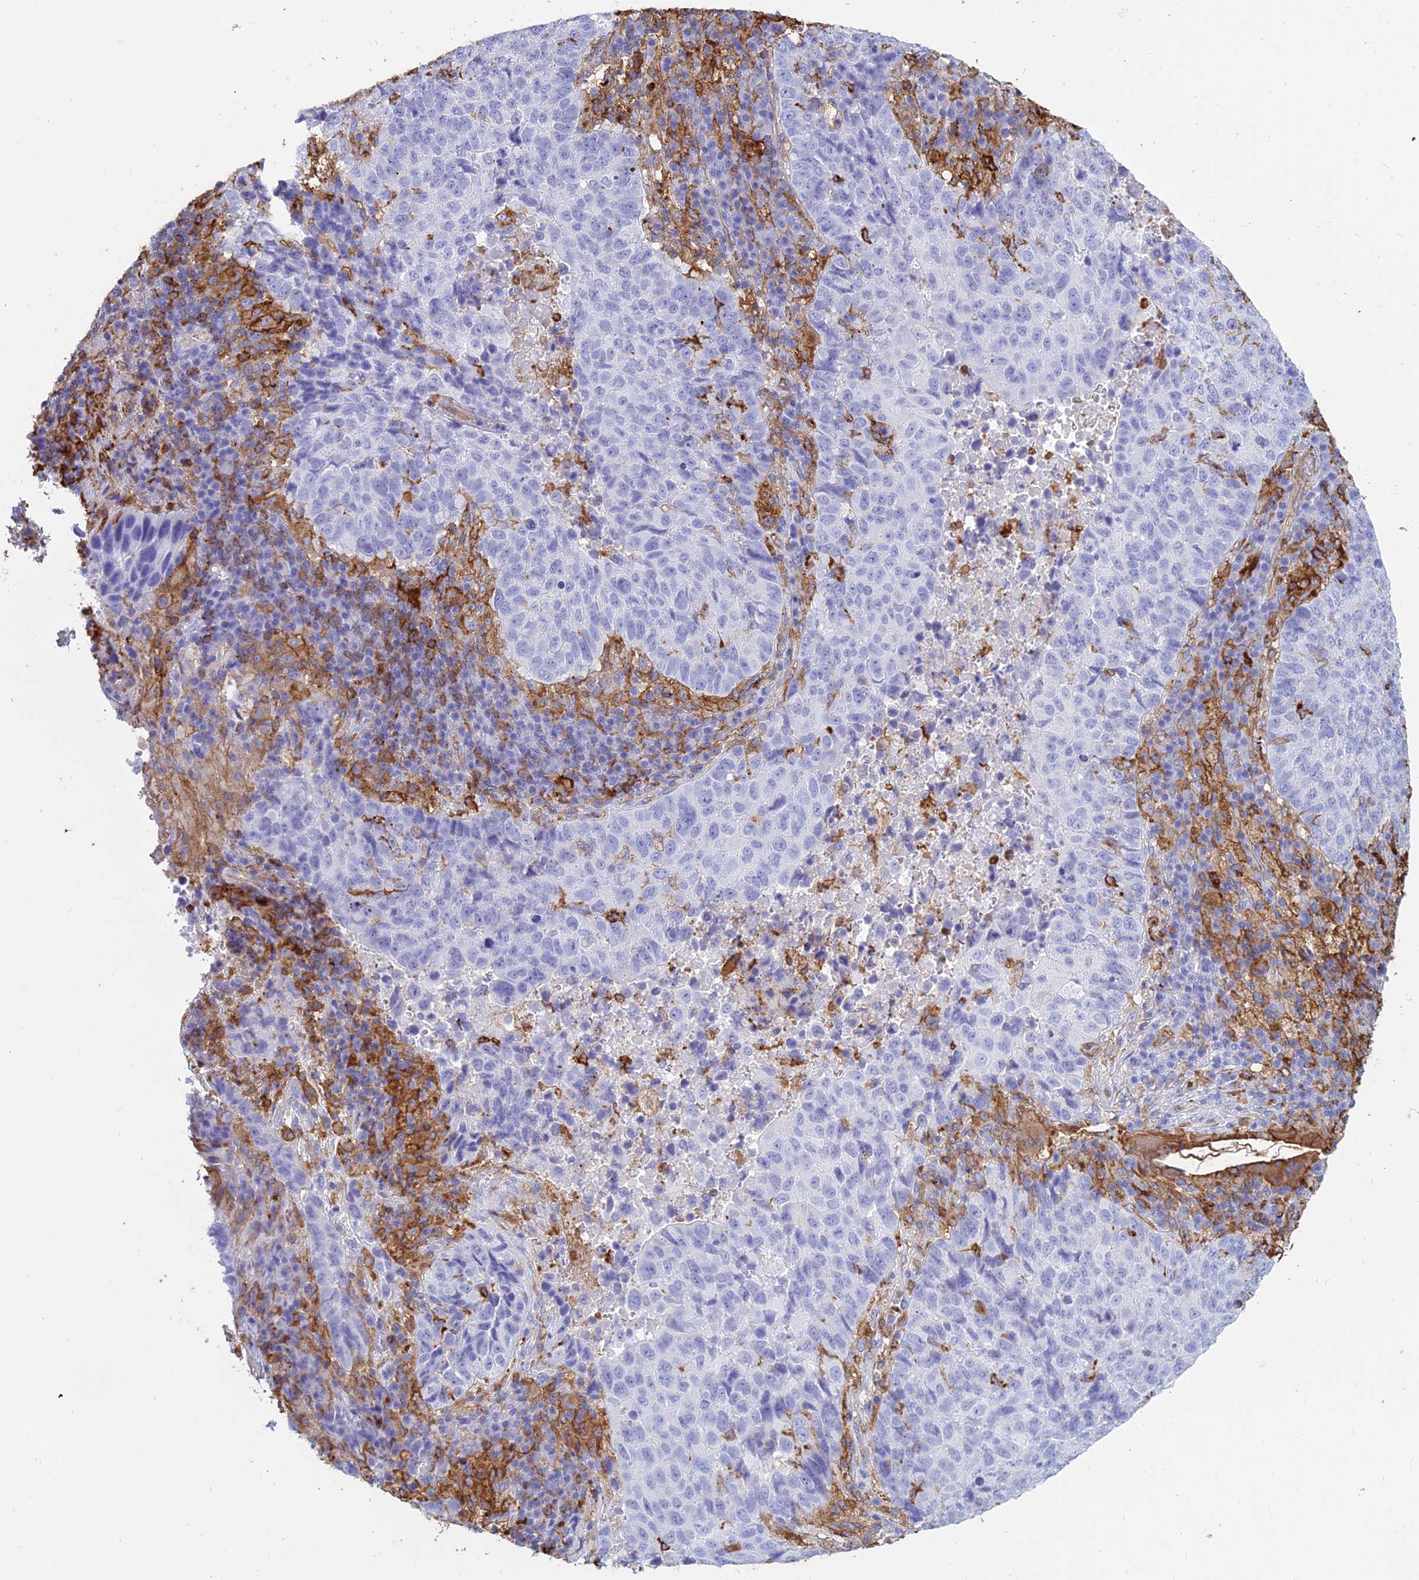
{"staining": {"intensity": "negative", "quantity": "none", "location": "none"}, "tissue": "lung cancer", "cell_type": "Tumor cells", "image_type": "cancer", "snomed": [{"axis": "morphology", "description": "Squamous cell carcinoma, NOS"}, {"axis": "topography", "description": "Lung"}], "caption": "DAB (3,3'-diaminobenzidine) immunohistochemical staining of human squamous cell carcinoma (lung) exhibits no significant staining in tumor cells.", "gene": "HLA-DRB1", "patient": {"sex": "male", "age": 73}}